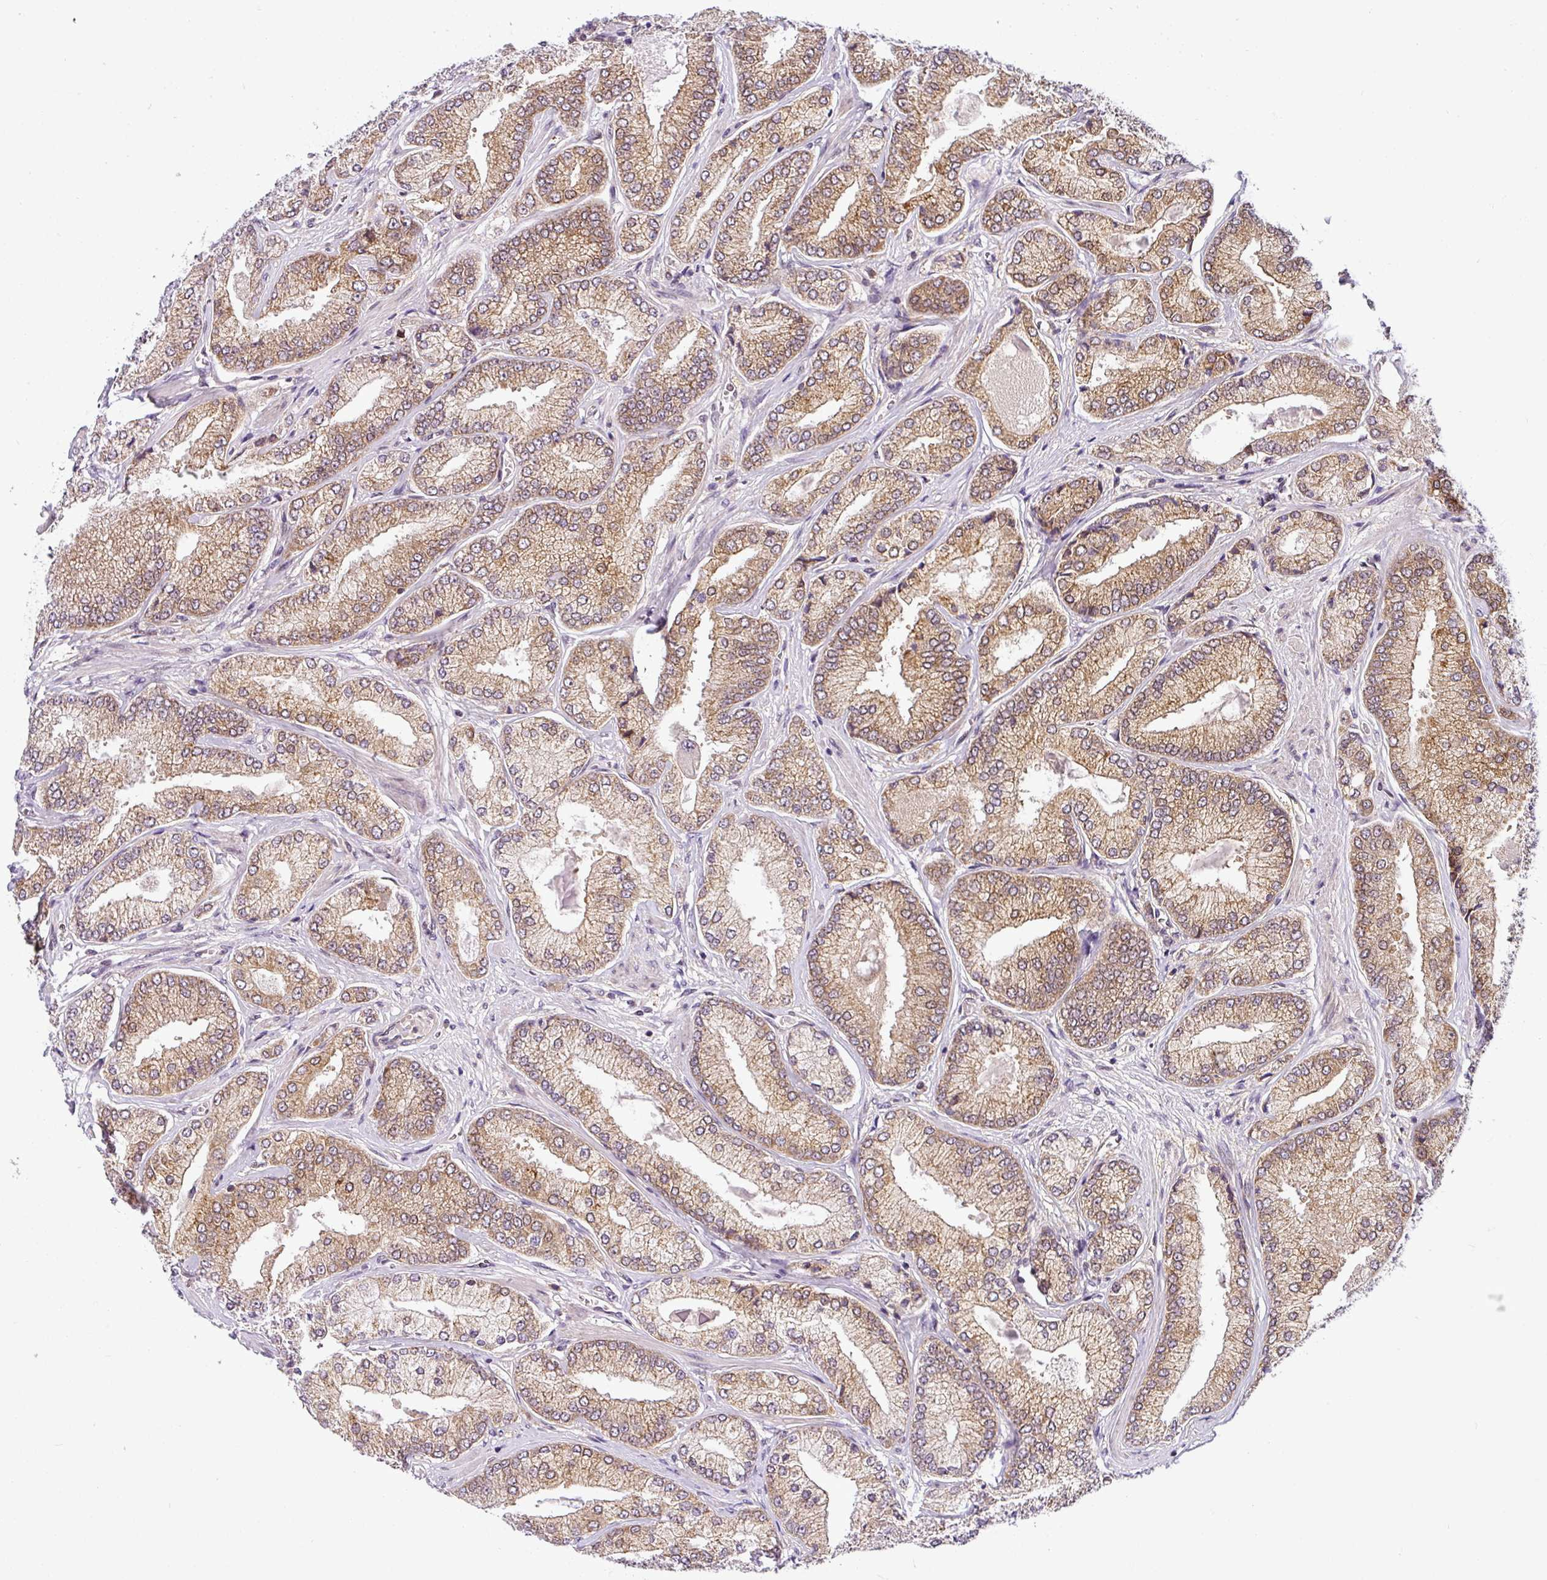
{"staining": {"intensity": "moderate", "quantity": ">75%", "location": "cytoplasmic/membranous"}, "tissue": "prostate cancer", "cell_type": "Tumor cells", "image_type": "cancer", "snomed": [{"axis": "morphology", "description": "Adenocarcinoma, High grade"}, {"axis": "topography", "description": "Prostate"}], "caption": "This is an image of IHC staining of high-grade adenocarcinoma (prostate), which shows moderate expression in the cytoplasmic/membranous of tumor cells.", "gene": "NDUFB2", "patient": {"sex": "male", "age": 68}}